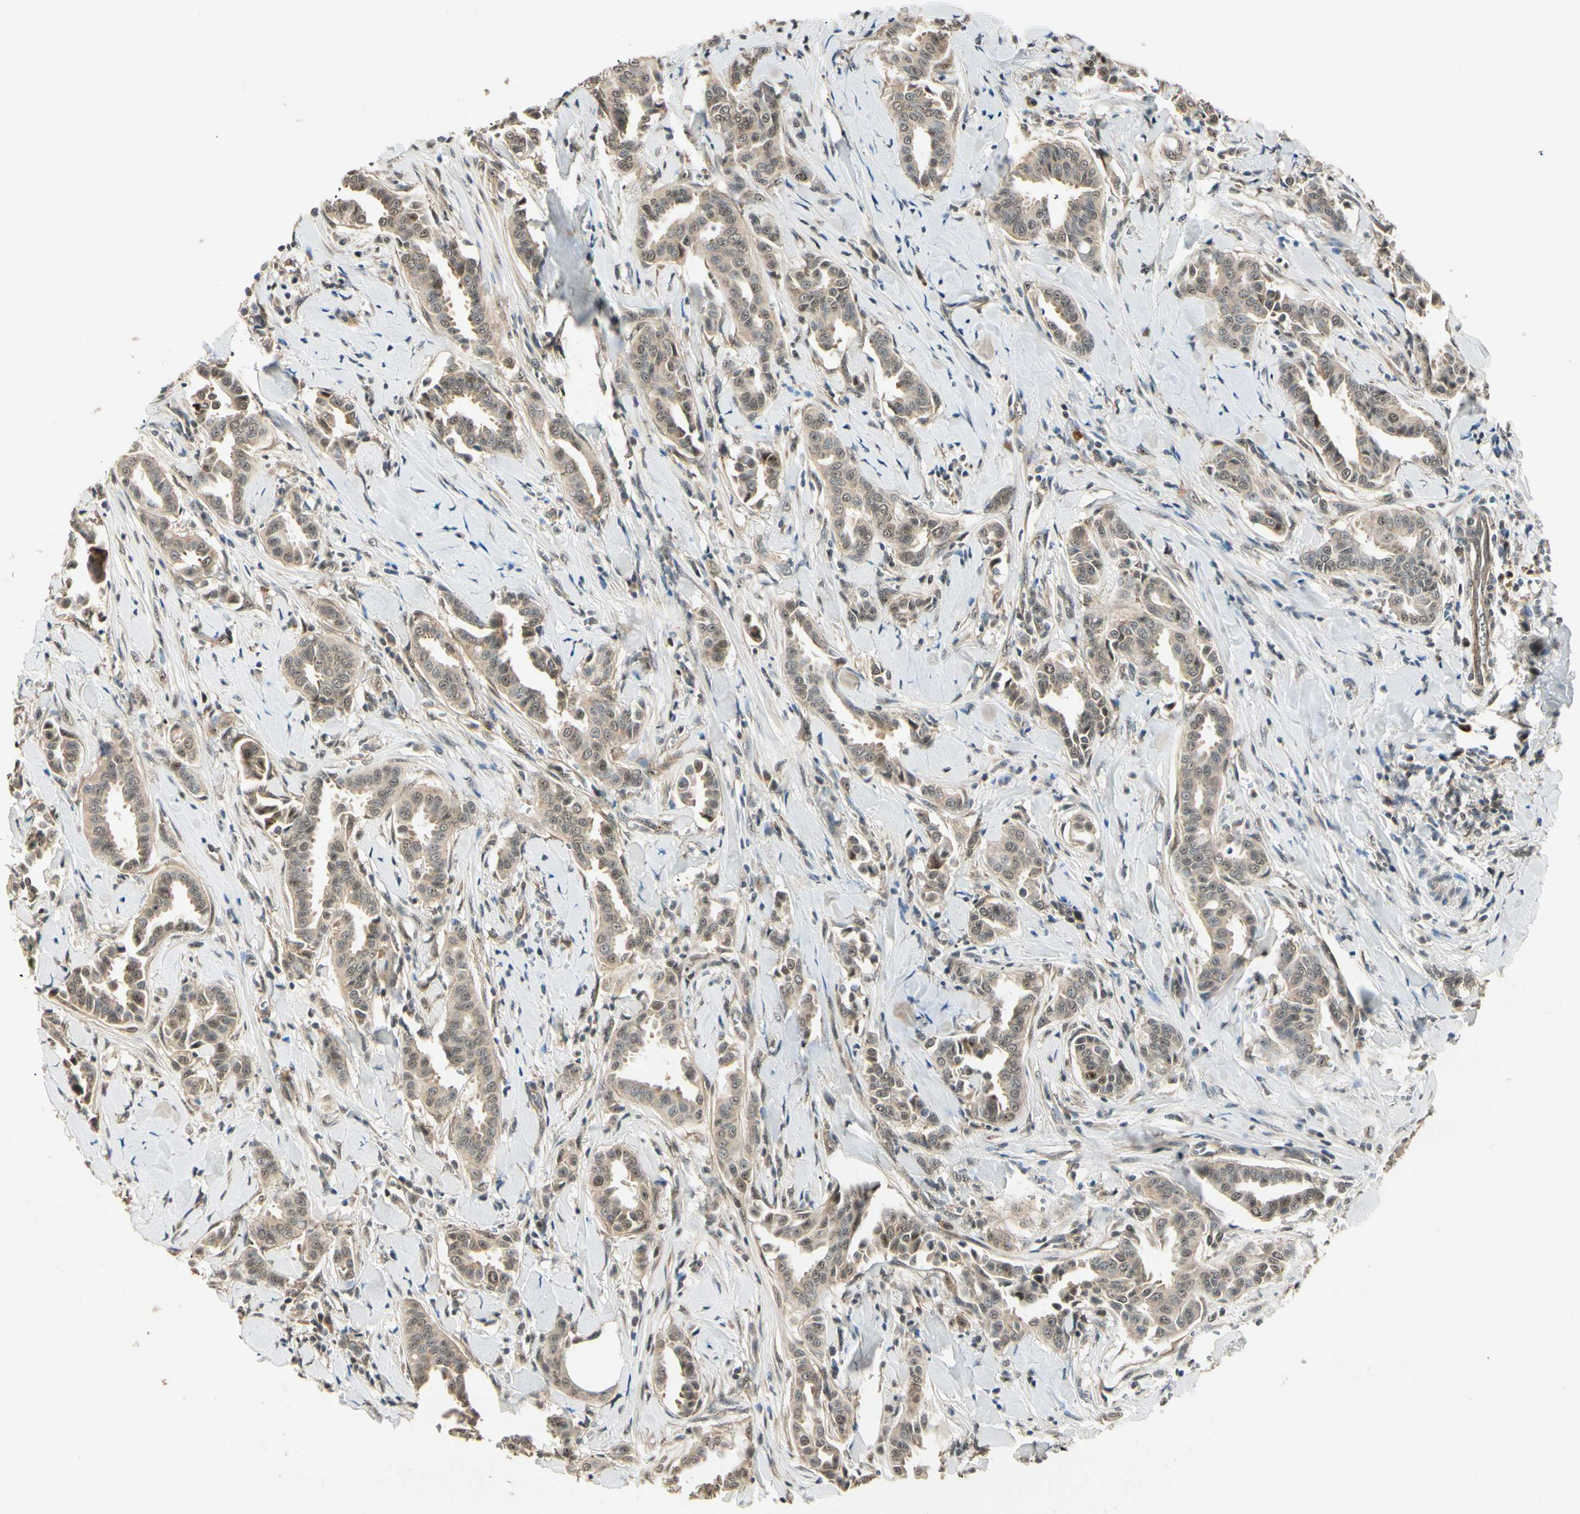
{"staining": {"intensity": "moderate", "quantity": ">75%", "location": "cytoplasmic/membranous,nuclear"}, "tissue": "head and neck cancer", "cell_type": "Tumor cells", "image_type": "cancer", "snomed": [{"axis": "morphology", "description": "Adenocarcinoma, NOS"}, {"axis": "topography", "description": "Salivary gland"}, {"axis": "topography", "description": "Head-Neck"}], "caption": "Immunohistochemical staining of adenocarcinoma (head and neck) demonstrates moderate cytoplasmic/membranous and nuclear protein staining in approximately >75% of tumor cells.", "gene": "MCPH1", "patient": {"sex": "female", "age": 59}}